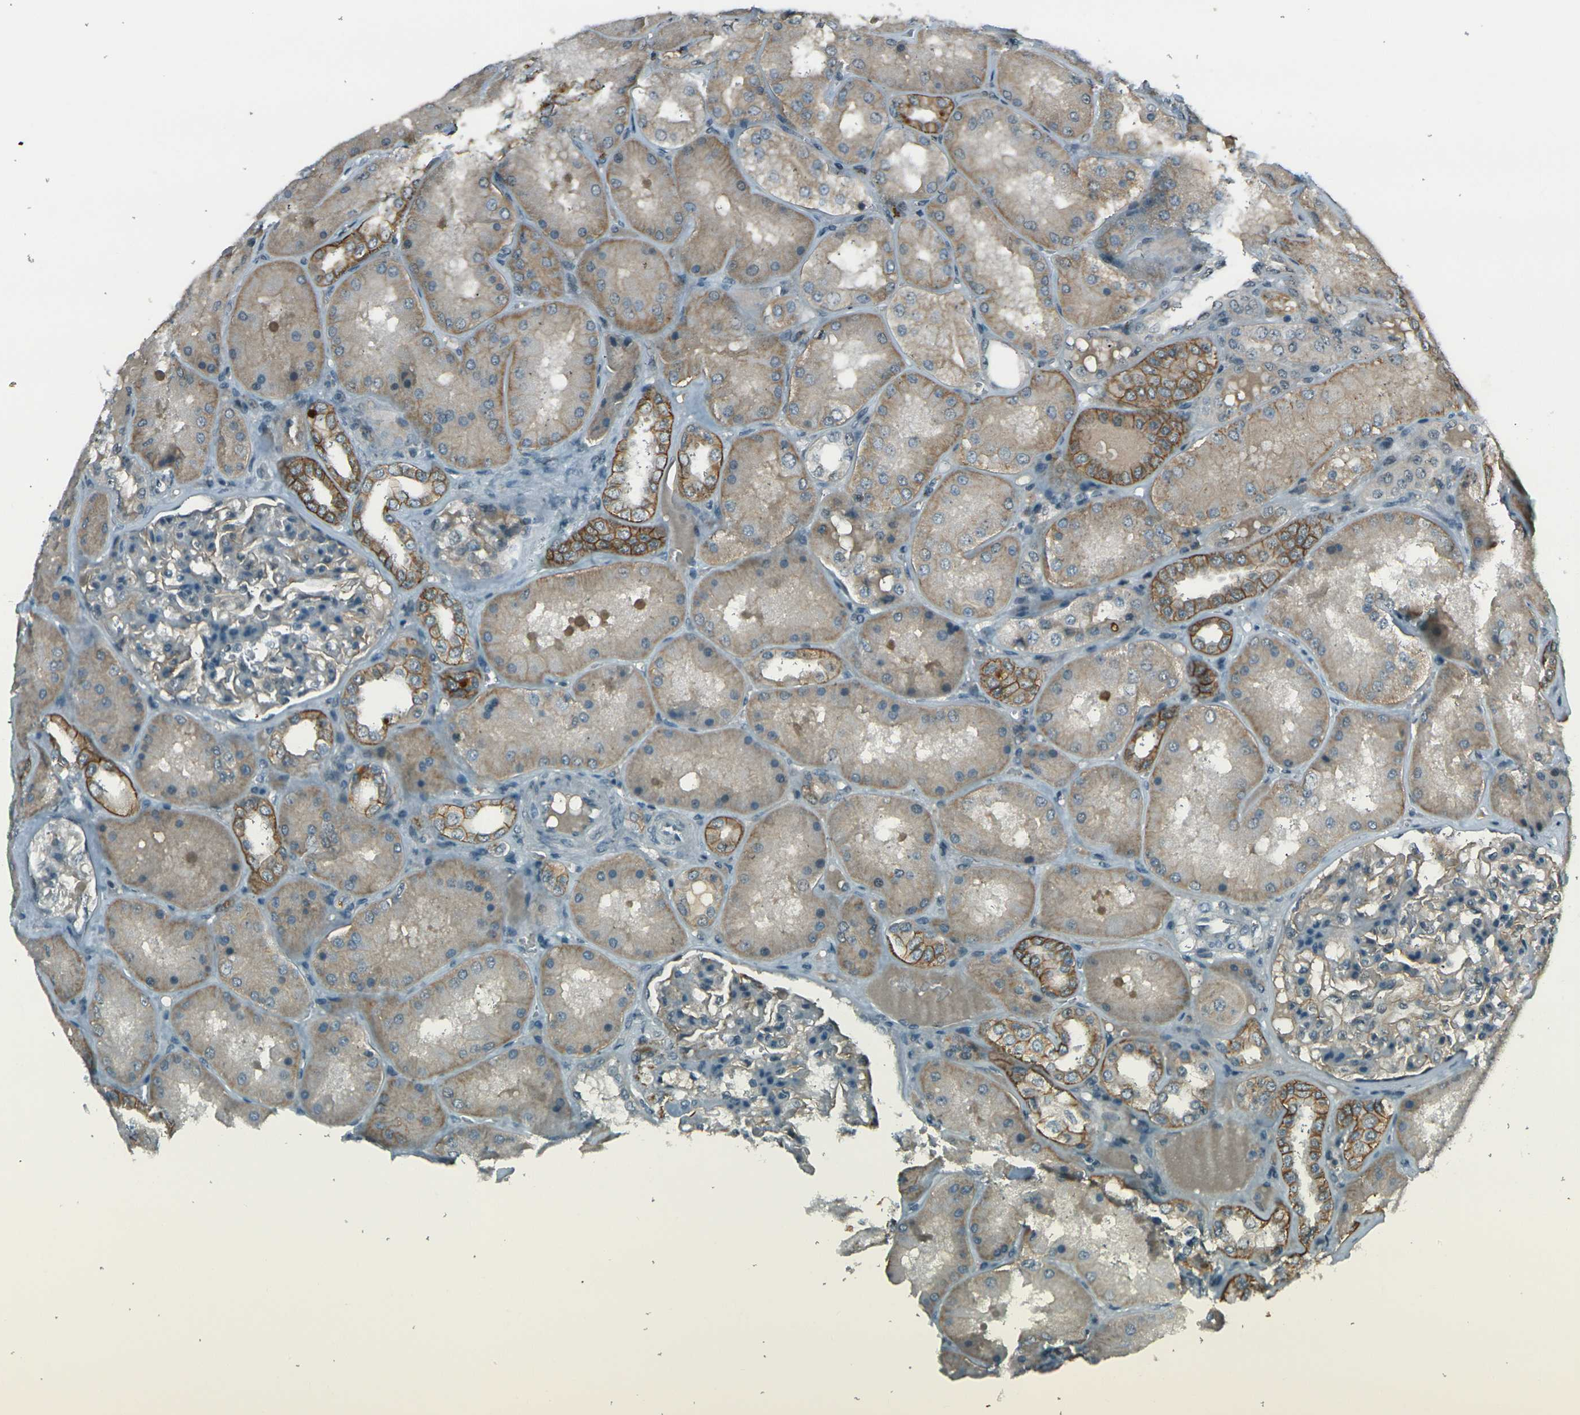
{"staining": {"intensity": "weak", "quantity": "<25%", "location": "cytoplasmic/membranous"}, "tissue": "kidney", "cell_type": "Cells in glomeruli", "image_type": "normal", "snomed": [{"axis": "morphology", "description": "Normal tissue, NOS"}, {"axis": "topography", "description": "Kidney"}], "caption": "DAB (3,3'-diaminobenzidine) immunohistochemical staining of benign kidney demonstrates no significant staining in cells in glomeruli. The staining was performed using DAB (3,3'-diaminobenzidine) to visualize the protein expression in brown, while the nuclei were stained in blue with hematoxylin (Magnification: 20x).", "gene": "GPR19", "patient": {"sex": "female", "age": 56}}